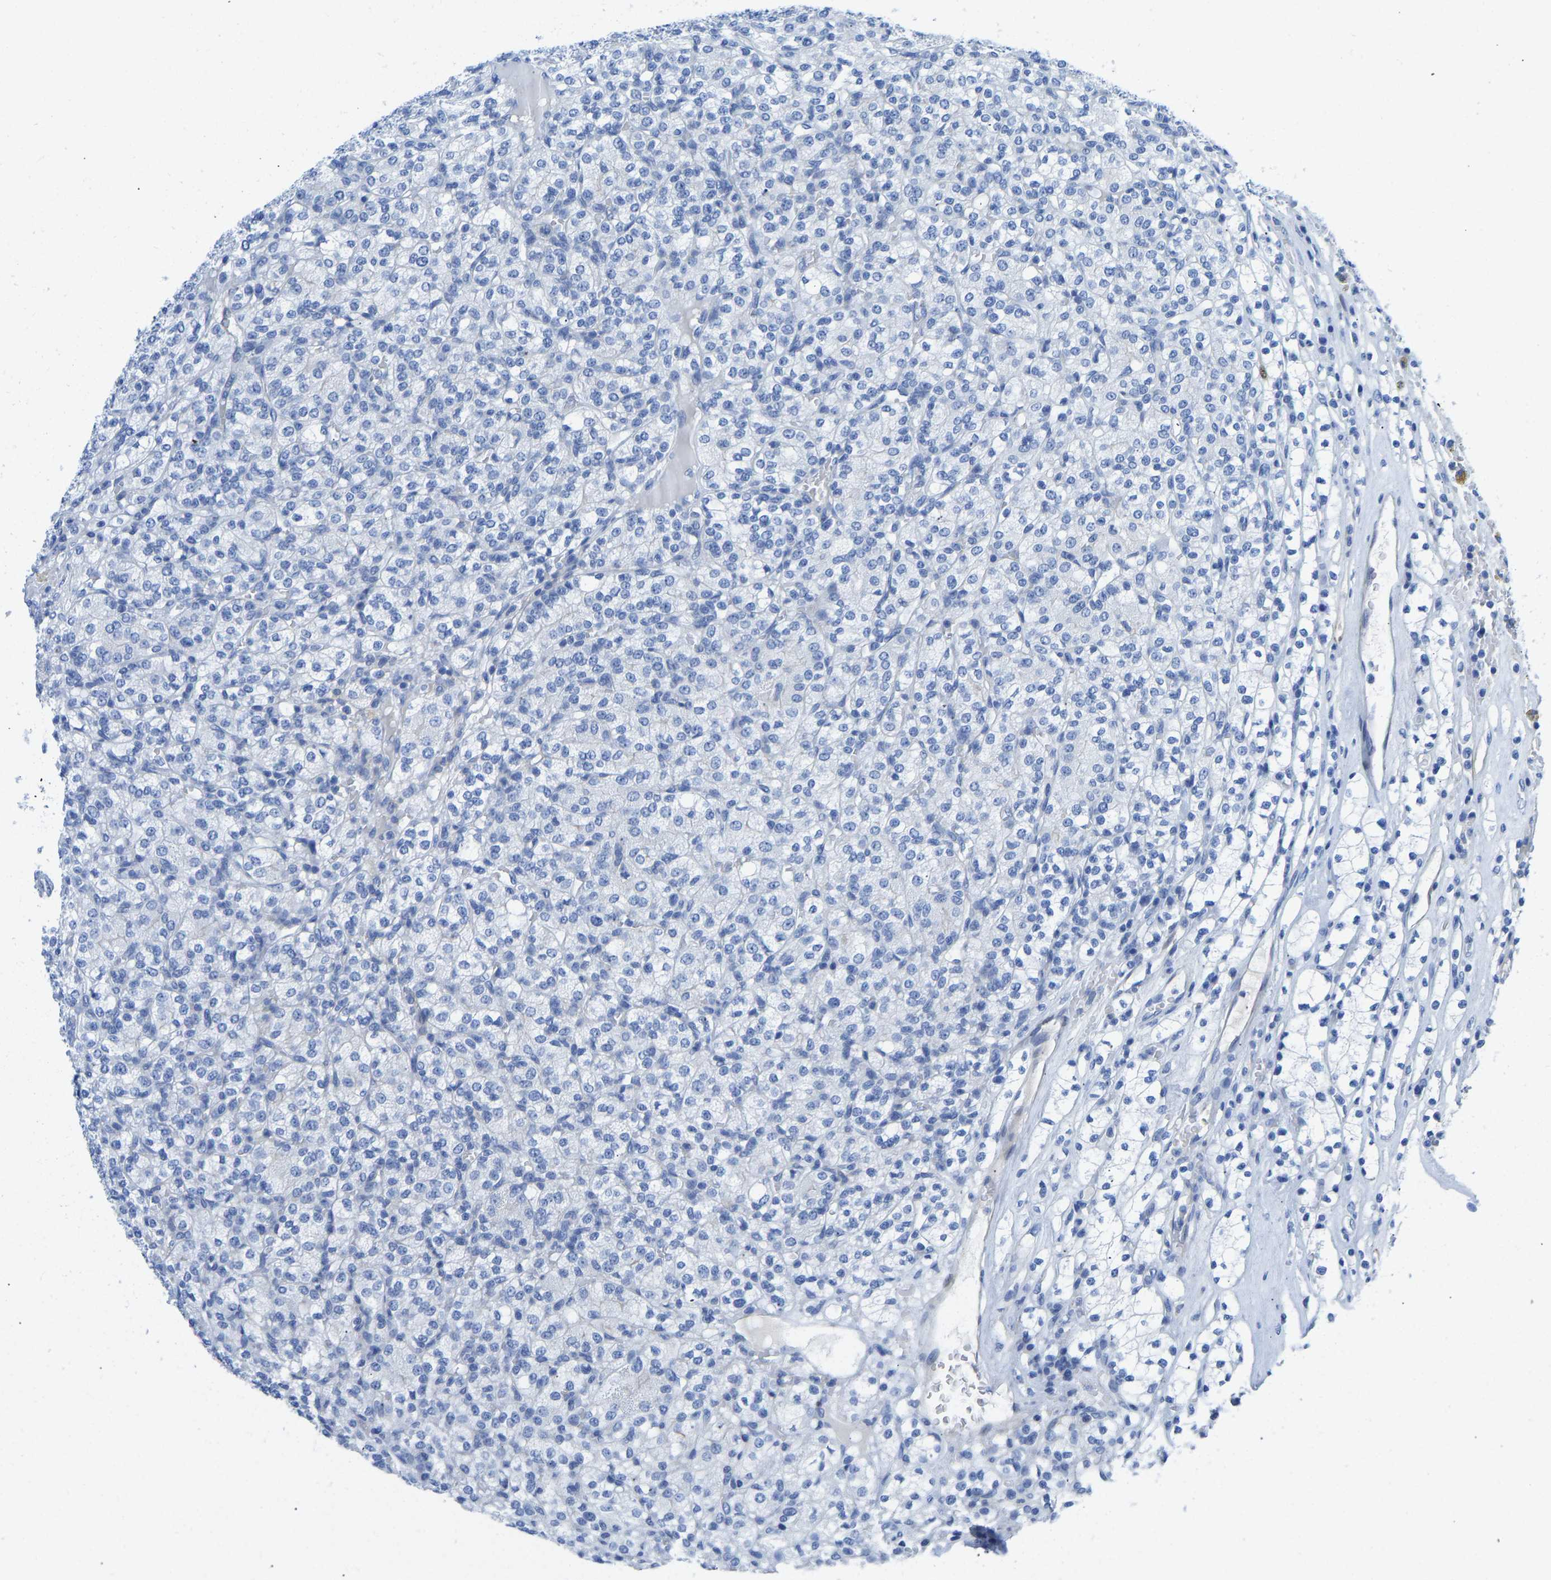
{"staining": {"intensity": "negative", "quantity": "none", "location": "none"}, "tissue": "renal cancer", "cell_type": "Tumor cells", "image_type": "cancer", "snomed": [{"axis": "morphology", "description": "Adenocarcinoma, NOS"}, {"axis": "topography", "description": "Kidney"}], "caption": "Immunohistochemical staining of human renal cancer shows no significant expression in tumor cells. (DAB (3,3'-diaminobenzidine) immunohistochemistry, high magnification).", "gene": "NKAIN3", "patient": {"sex": "male", "age": 77}}